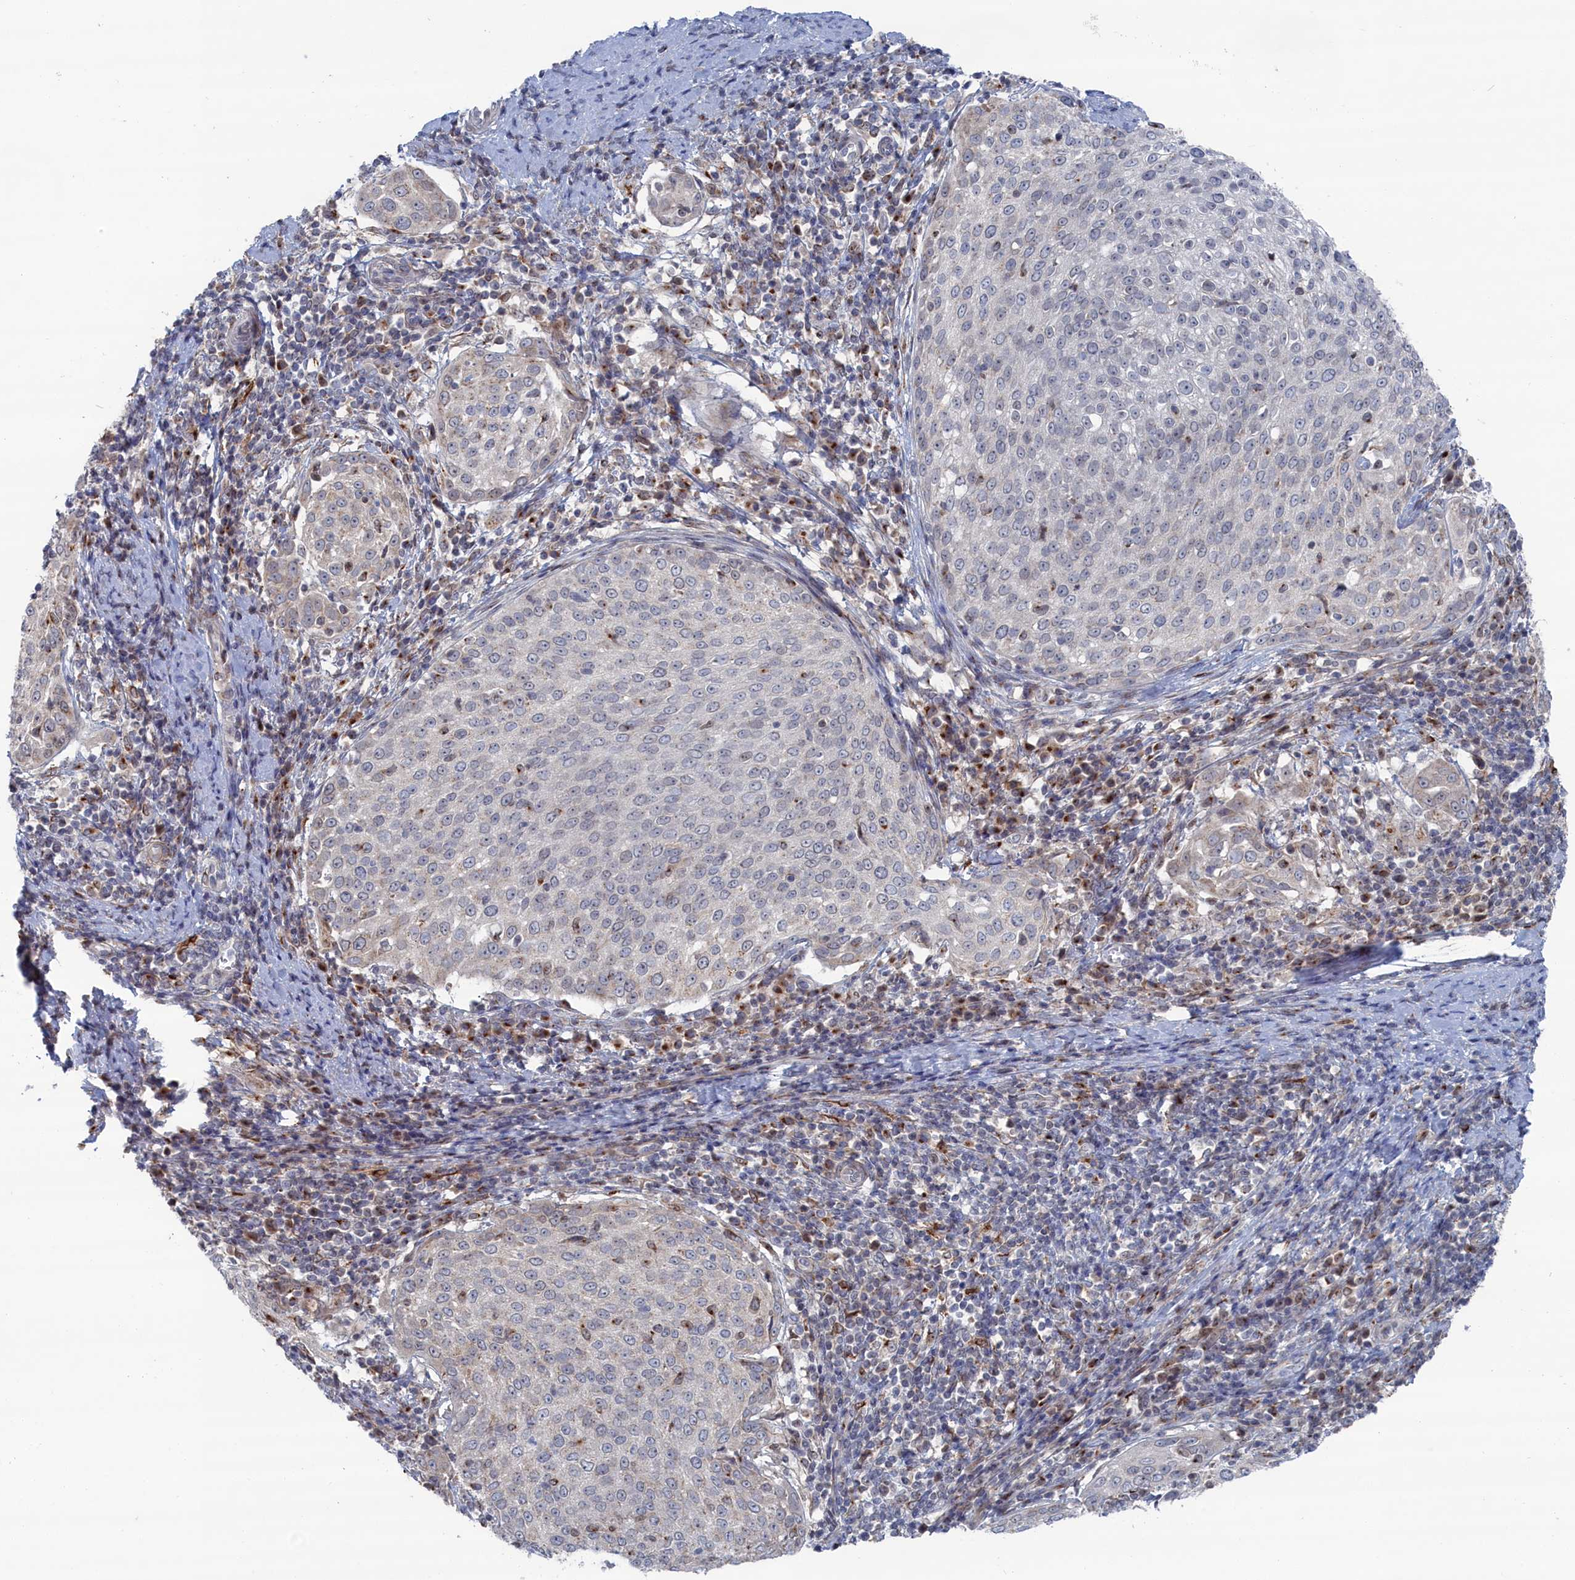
{"staining": {"intensity": "negative", "quantity": "none", "location": "none"}, "tissue": "cervical cancer", "cell_type": "Tumor cells", "image_type": "cancer", "snomed": [{"axis": "morphology", "description": "Squamous cell carcinoma, NOS"}, {"axis": "topography", "description": "Cervix"}], "caption": "An immunohistochemistry photomicrograph of cervical cancer is shown. There is no staining in tumor cells of cervical cancer.", "gene": "IRX1", "patient": {"sex": "female", "age": 57}}